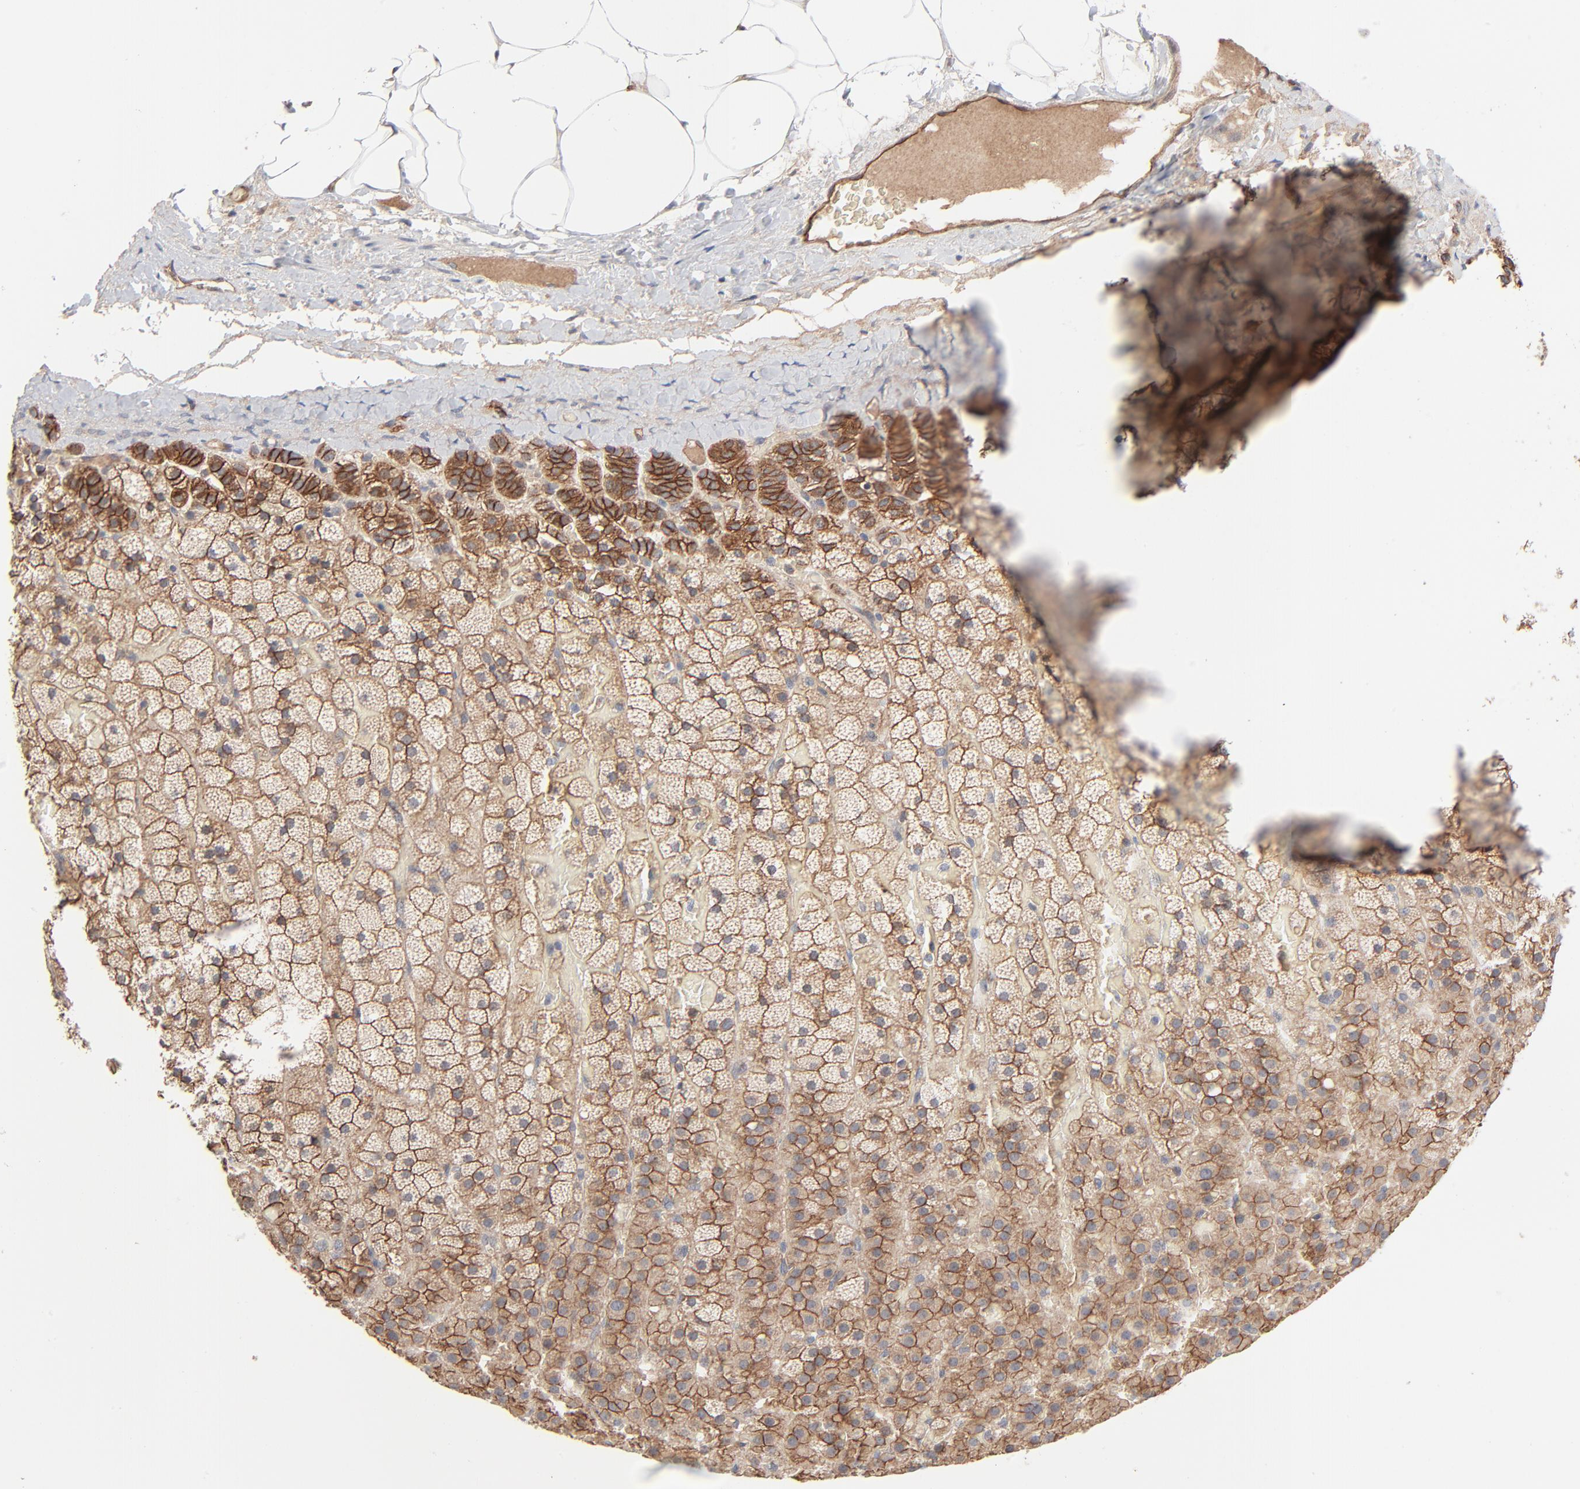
{"staining": {"intensity": "strong", "quantity": ">75%", "location": "cytoplasmic/membranous"}, "tissue": "adrenal gland", "cell_type": "Glandular cells", "image_type": "normal", "snomed": [{"axis": "morphology", "description": "Normal tissue, NOS"}, {"axis": "topography", "description": "Adrenal gland"}], "caption": "A brown stain labels strong cytoplasmic/membranous positivity of a protein in glandular cells of normal adrenal gland.", "gene": "ABLIM3", "patient": {"sex": "male", "age": 35}}